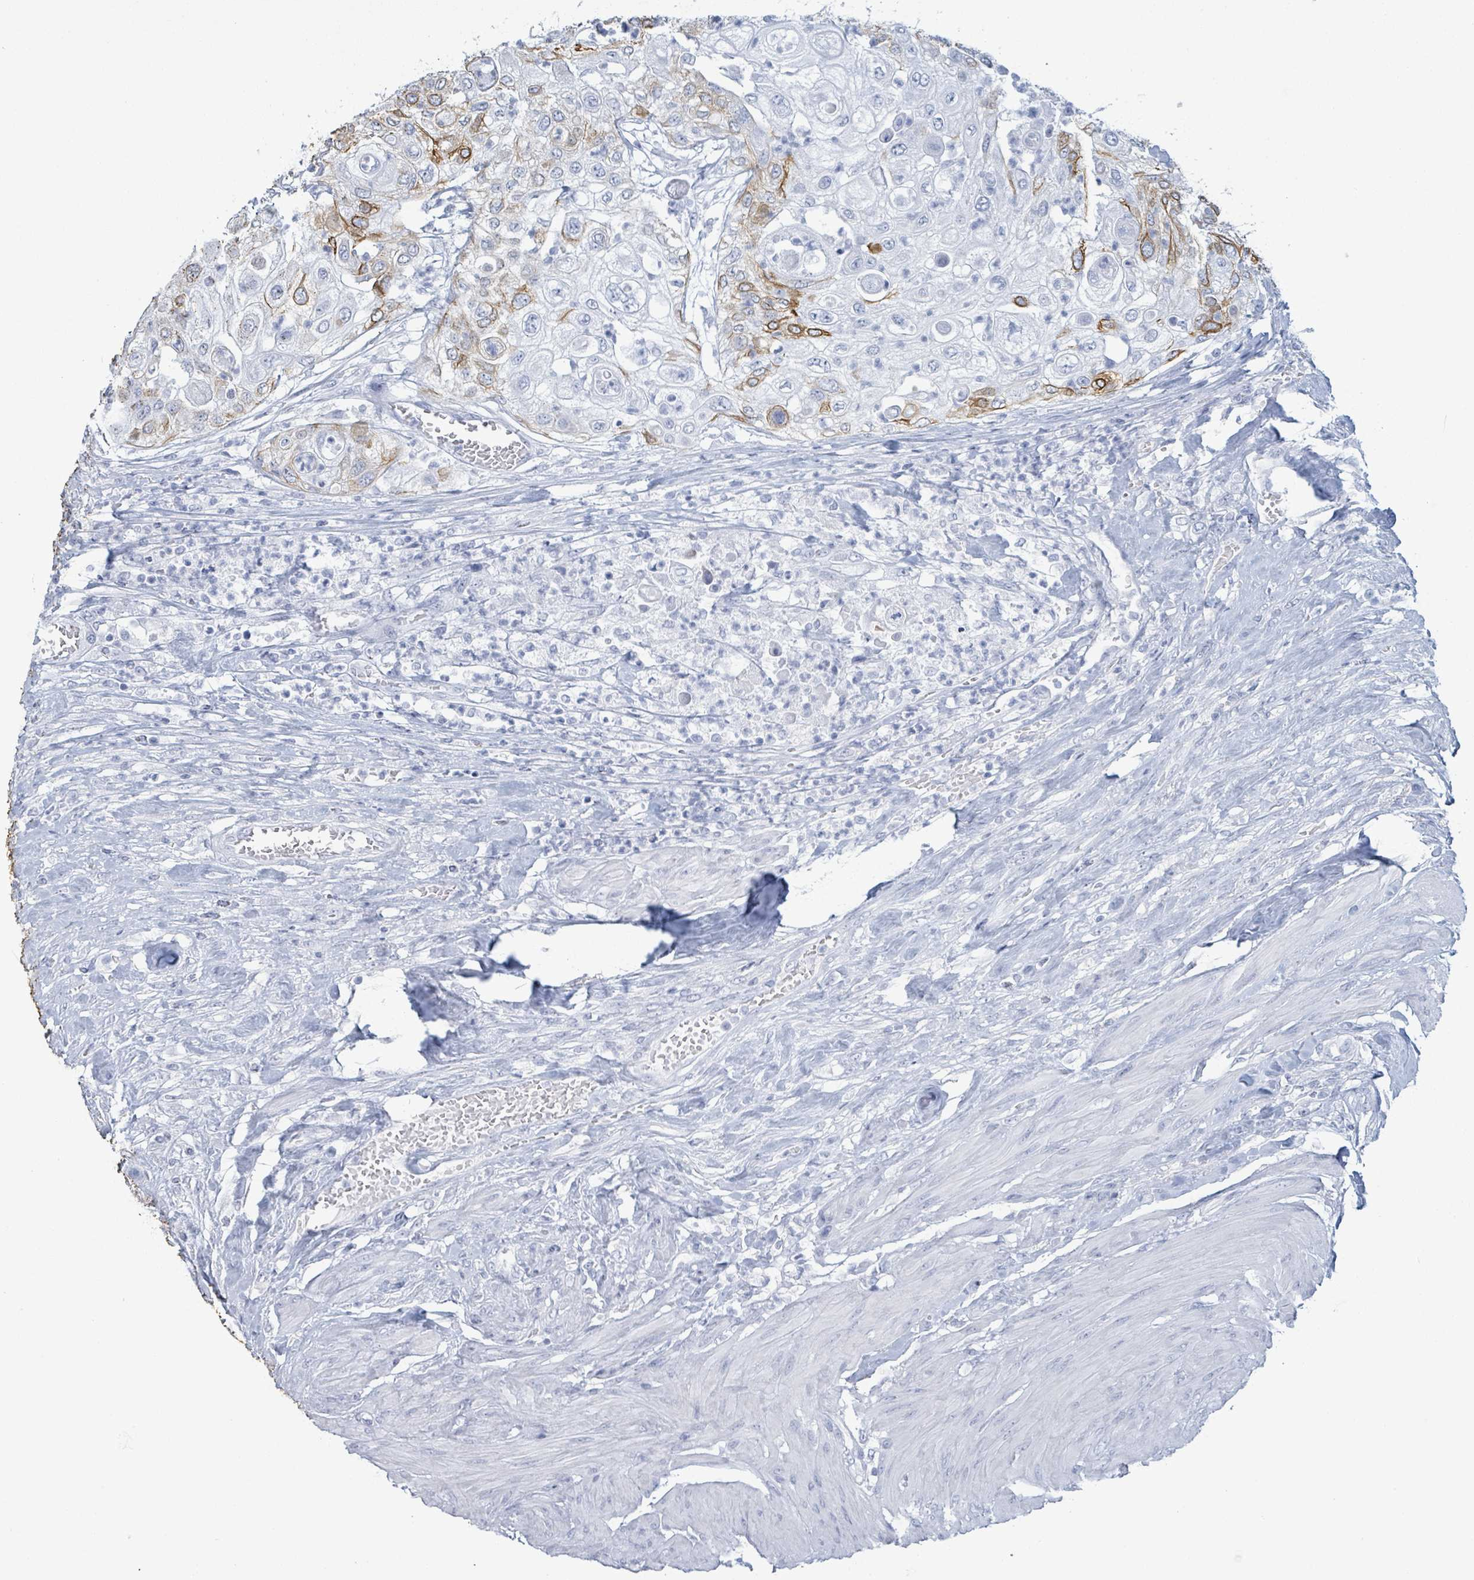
{"staining": {"intensity": "moderate", "quantity": "<25%", "location": "cytoplasmic/membranous"}, "tissue": "urothelial cancer", "cell_type": "Tumor cells", "image_type": "cancer", "snomed": [{"axis": "morphology", "description": "Urothelial carcinoma, High grade"}, {"axis": "topography", "description": "Urinary bladder"}], "caption": "Human urothelial cancer stained with a protein marker shows moderate staining in tumor cells.", "gene": "KRT8", "patient": {"sex": "female", "age": 79}}